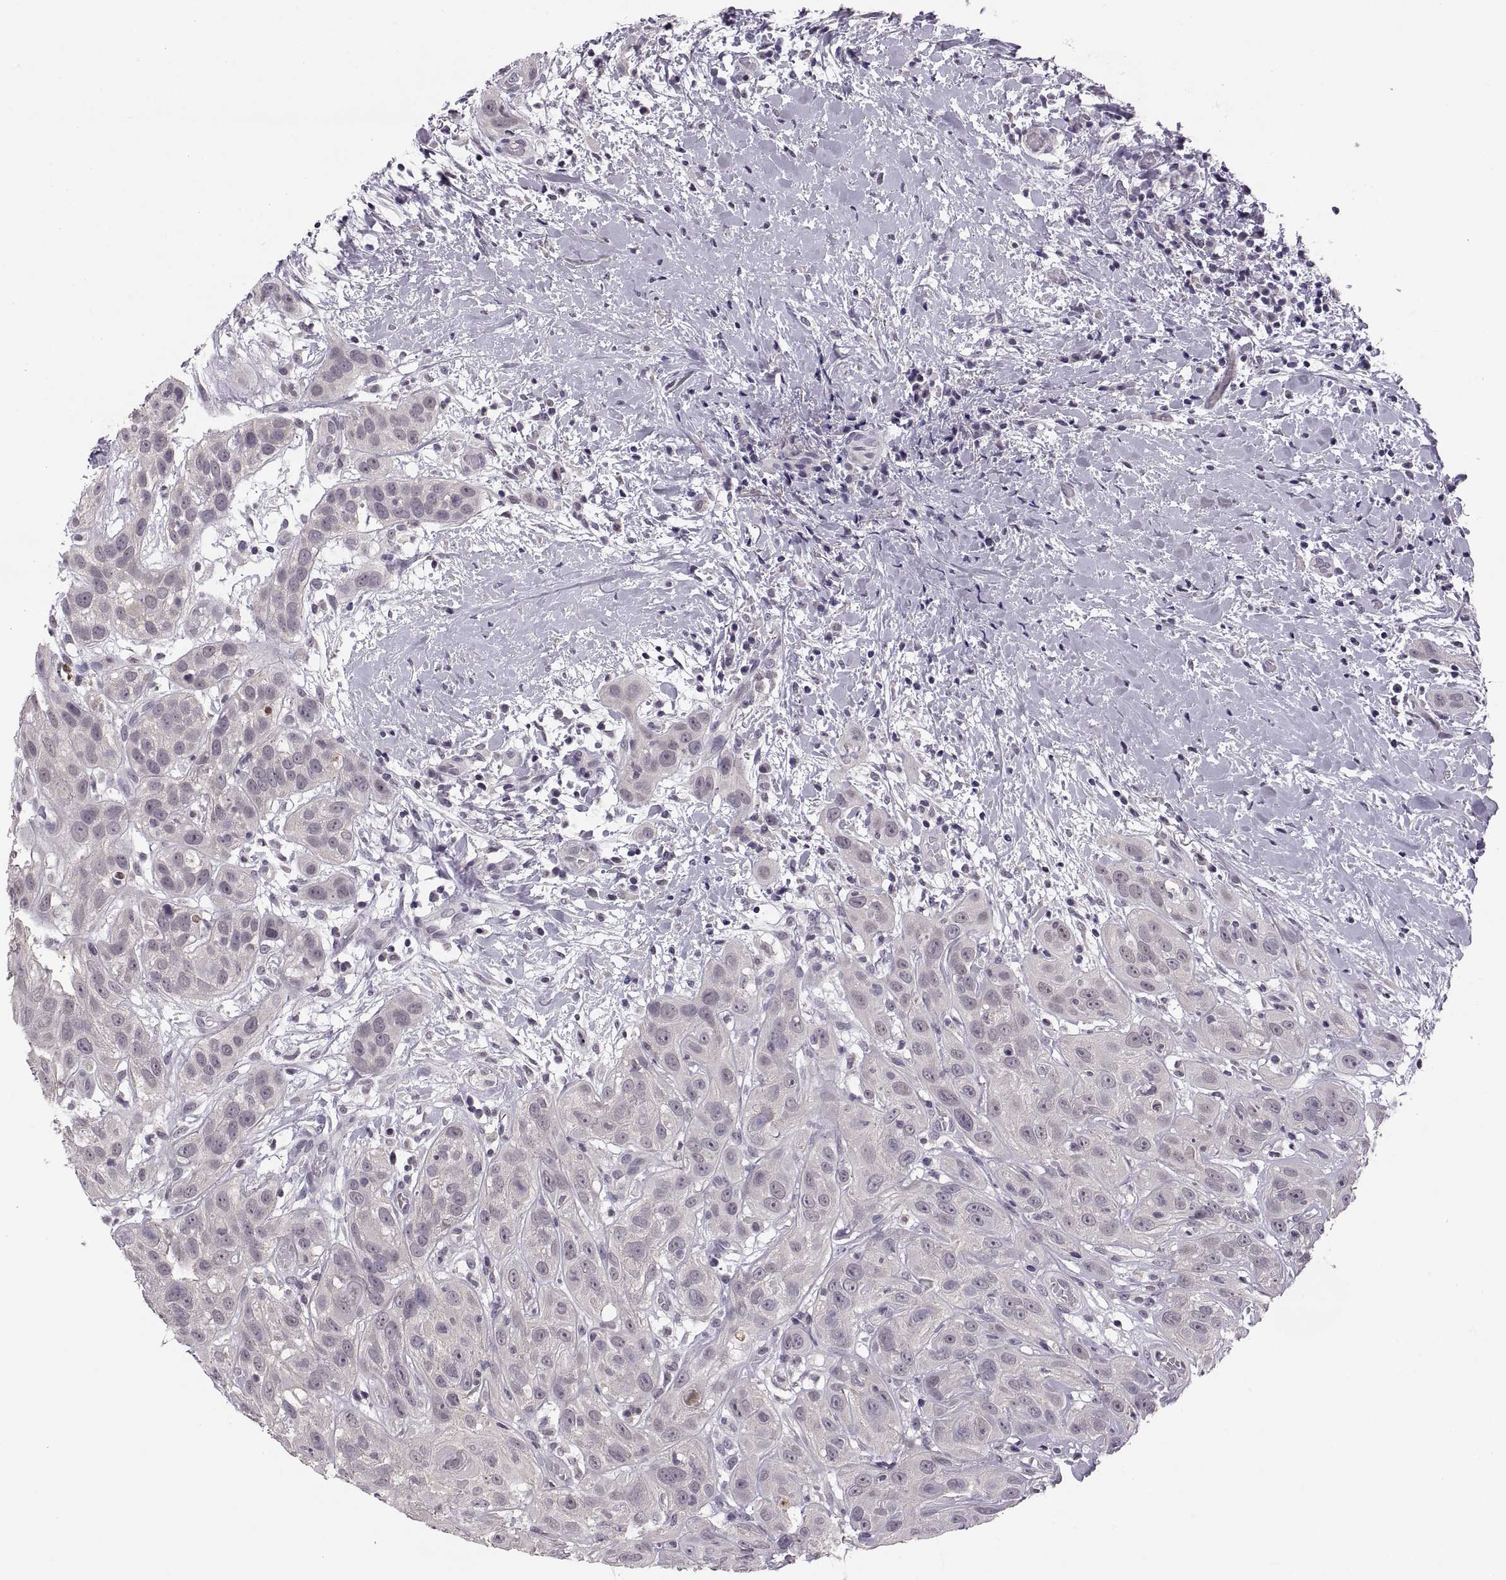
{"staining": {"intensity": "negative", "quantity": "none", "location": "none"}, "tissue": "head and neck cancer", "cell_type": "Tumor cells", "image_type": "cancer", "snomed": [{"axis": "morphology", "description": "Normal tissue, NOS"}, {"axis": "morphology", "description": "Squamous cell carcinoma, NOS"}, {"axis": "topography", "description": "Oral tissue"}, {"axis": "topography", "description": "Salivary gland"}, {"axis": "topography", "description": "Head-Neck"}], "caption": "Head and neck cancer (squamous cell carcinoma) was stained to show a protein in brown. There is no significant staining in tumor cells.", "gene": "ADH6", "patient": {"sex": "female", "age": 62}}